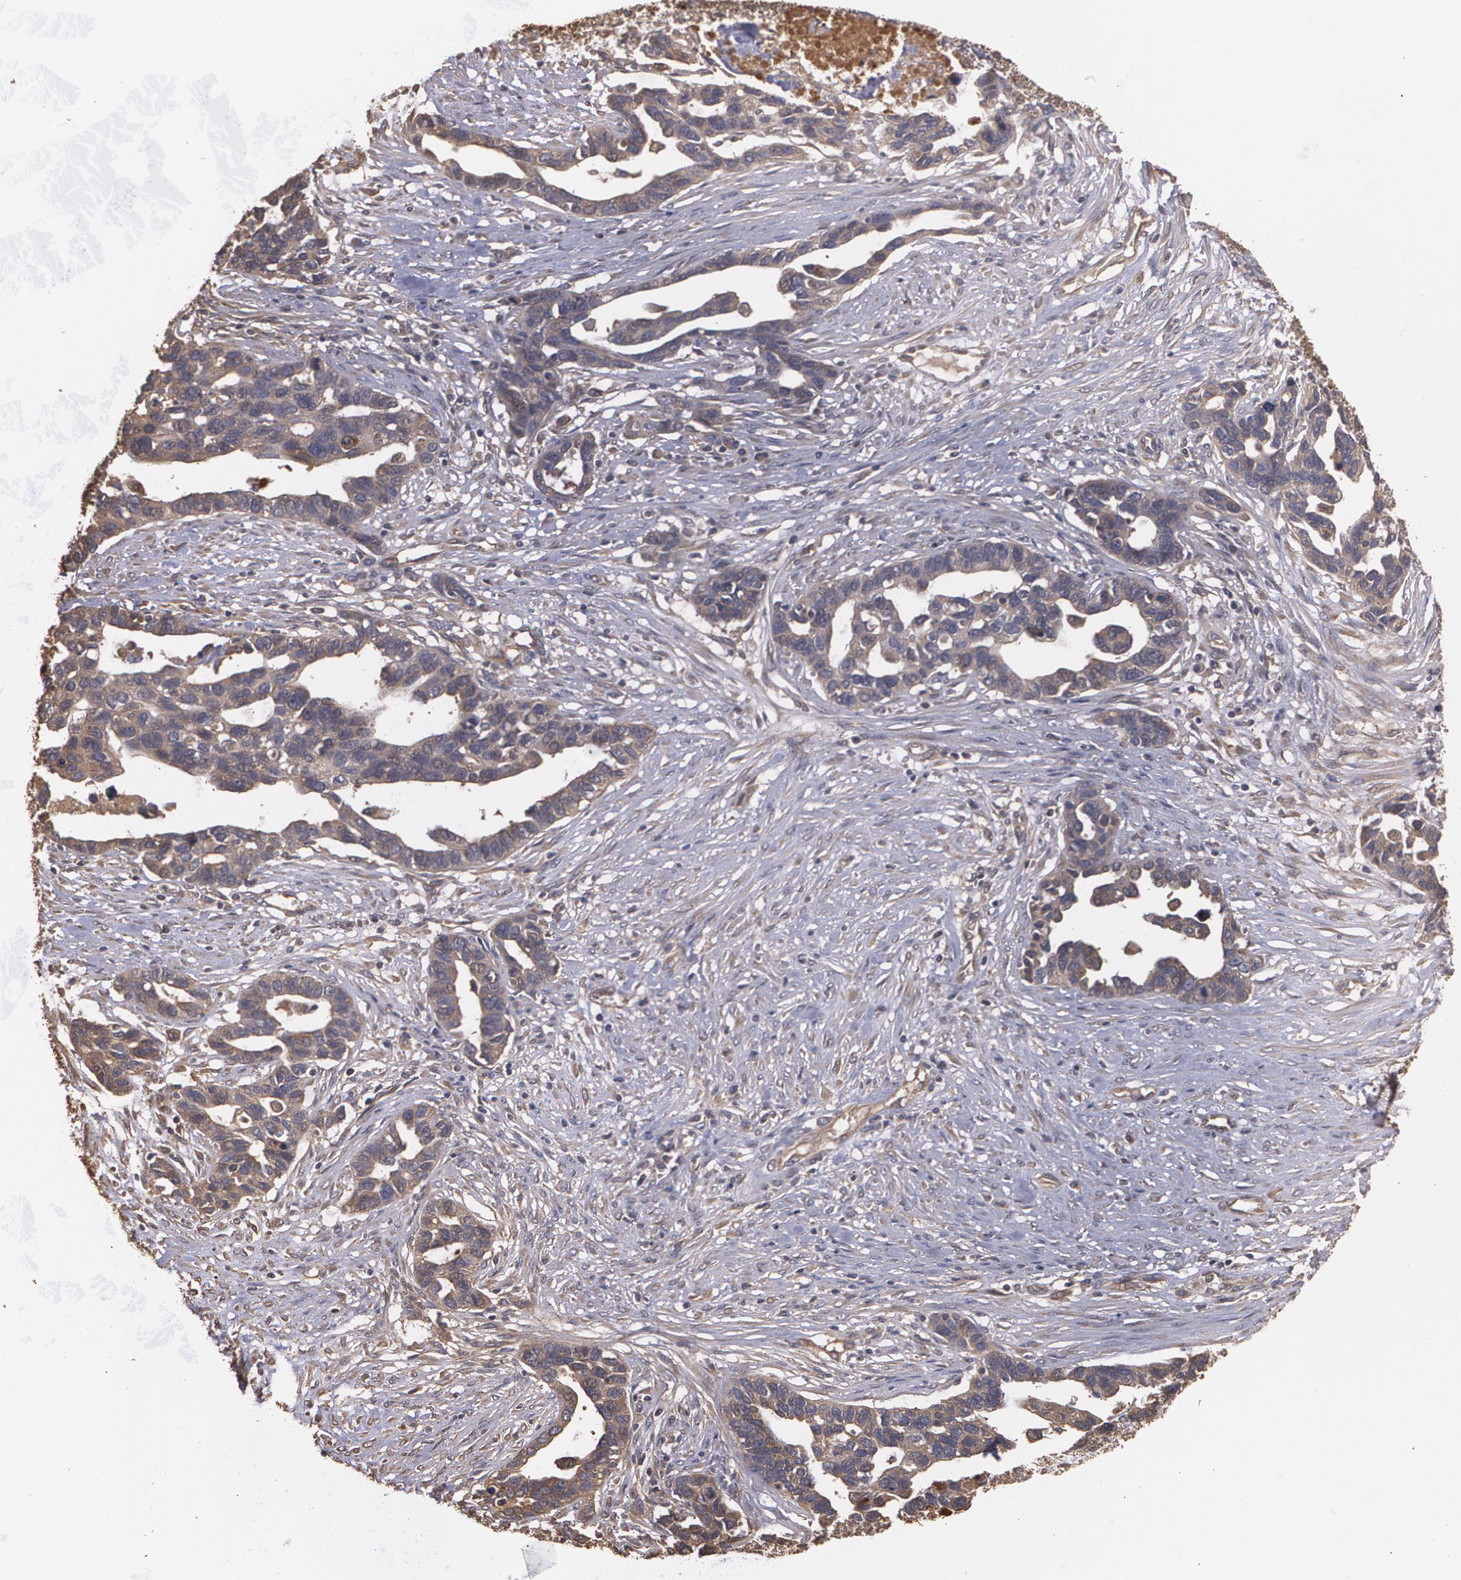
{"staining": {"intensity": "weak", "quantity": ">75%", "location": "cytoplasmic/membranous"}, "tissue": "ovarian cancer", "cell_type": "Tumor cells", "image_type": "cancer", "snomed": [{"axis": "morphology", "description": "Cystadenocarcinoma, serous, NOS"}, {"axis": "topography", "description": "Ovary"}], "caption": "The micrograph displays staining of ovarian serous cystadenocarcinoma, revealing weak cytoplasmic/membranous protein expression (brown color) within tumor cells.", "gene": "PON1", "patient": {"sex": "female", "age": 54}}